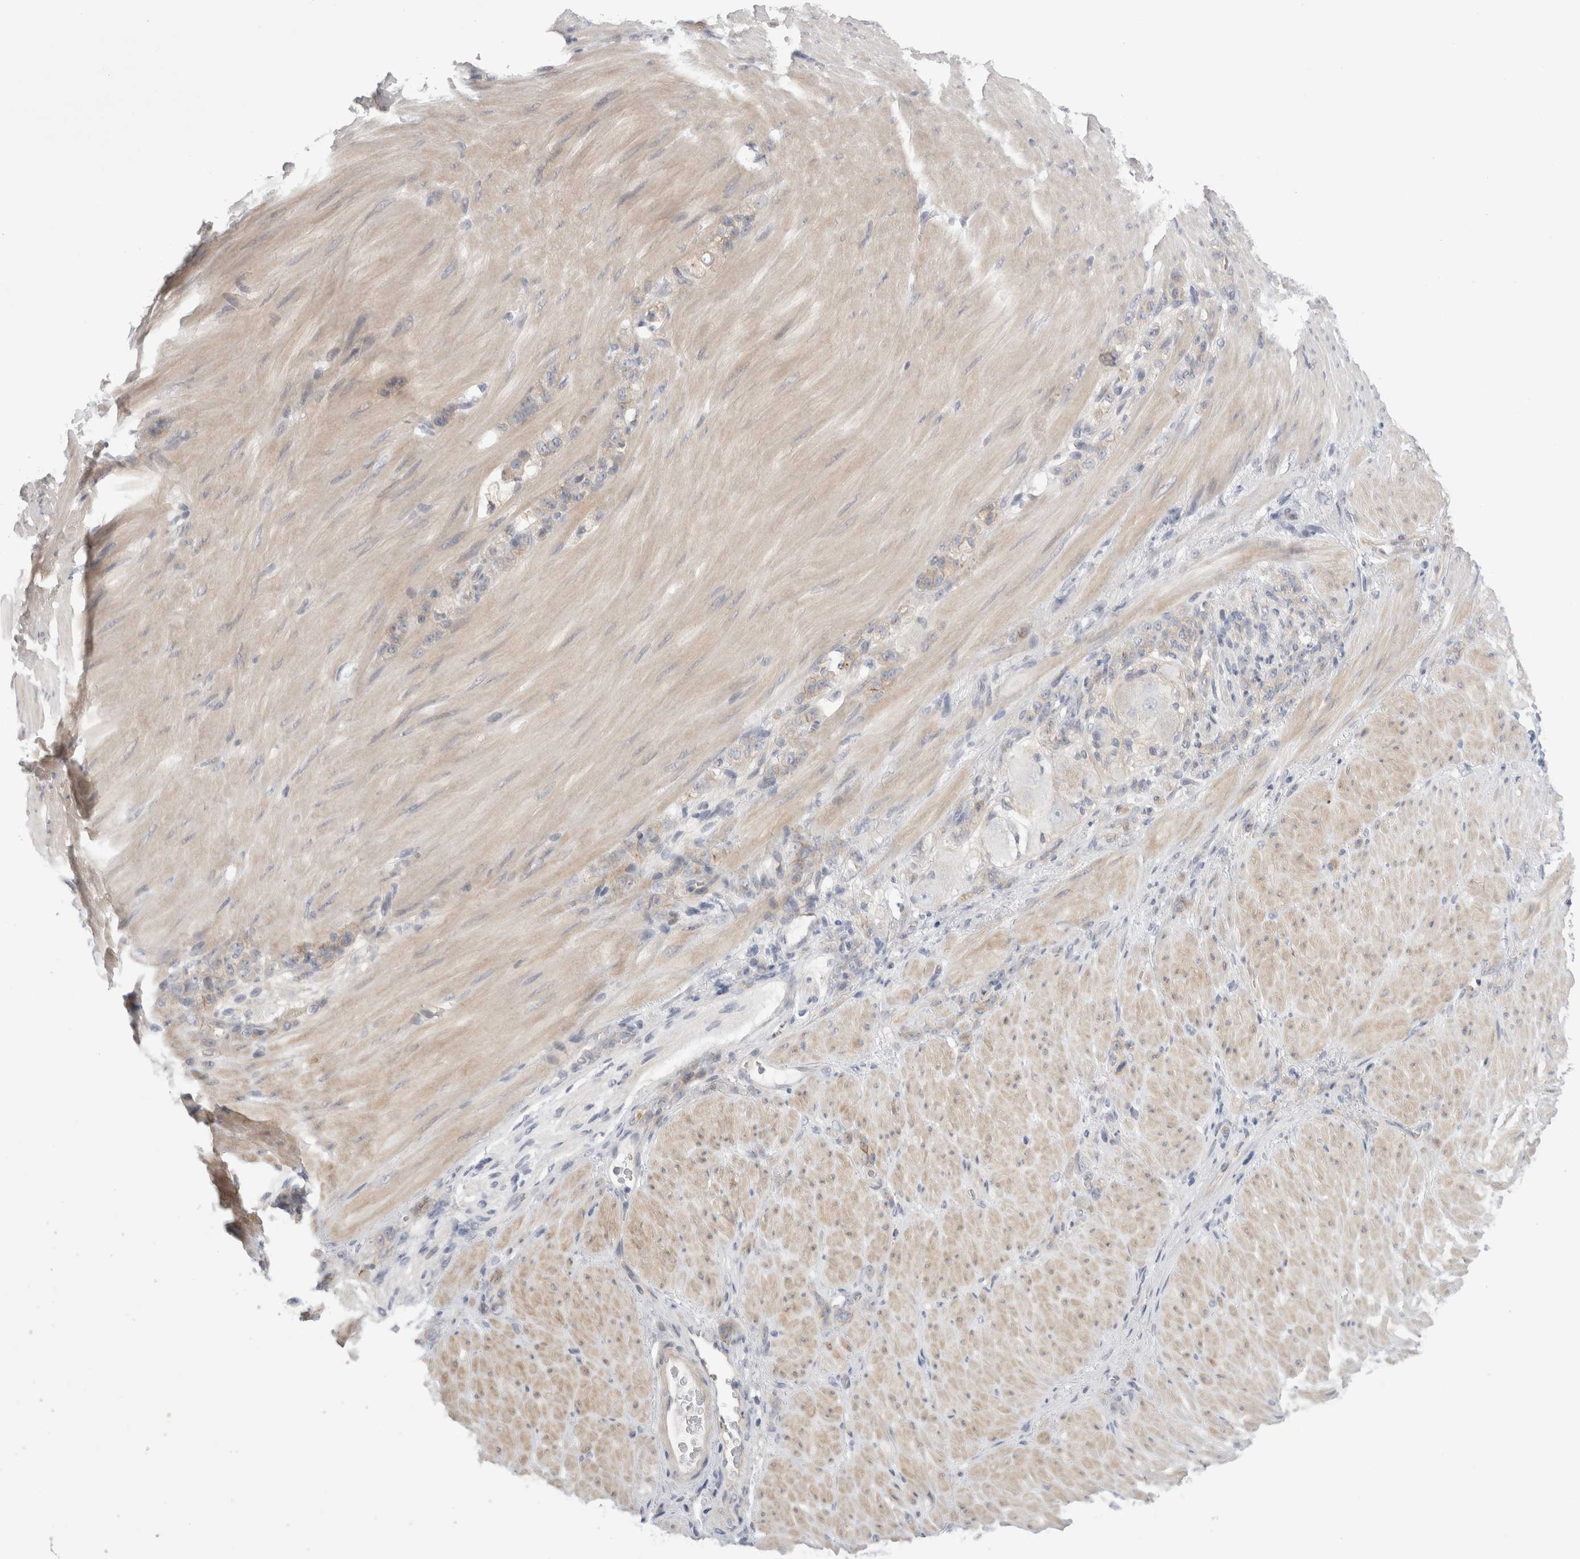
{"staining": {"intensity": "weak", "quantity": "25%-75%", "location": "cytoplasmic/membranous"}, "tissue": "stomach cancer", "cell_type": "Tumor cells", "image_type": "cancer", "snomed": [{"axis": "morphology", "description": "Normal tissue, NOS"}, {"axis": "morphology", "description": "Adenocarcinoma, NOS"}, {"axis": "topography", "description": "Stomach"}], "caption": "This is an image of immunohistochemistry (IHC) staining of stomach cancer, which shows weak expression in the cytoplasmic/membranous of tumor cells.", "gene": "VANGL1", "patient": {"sex": "male", "age": 82}}